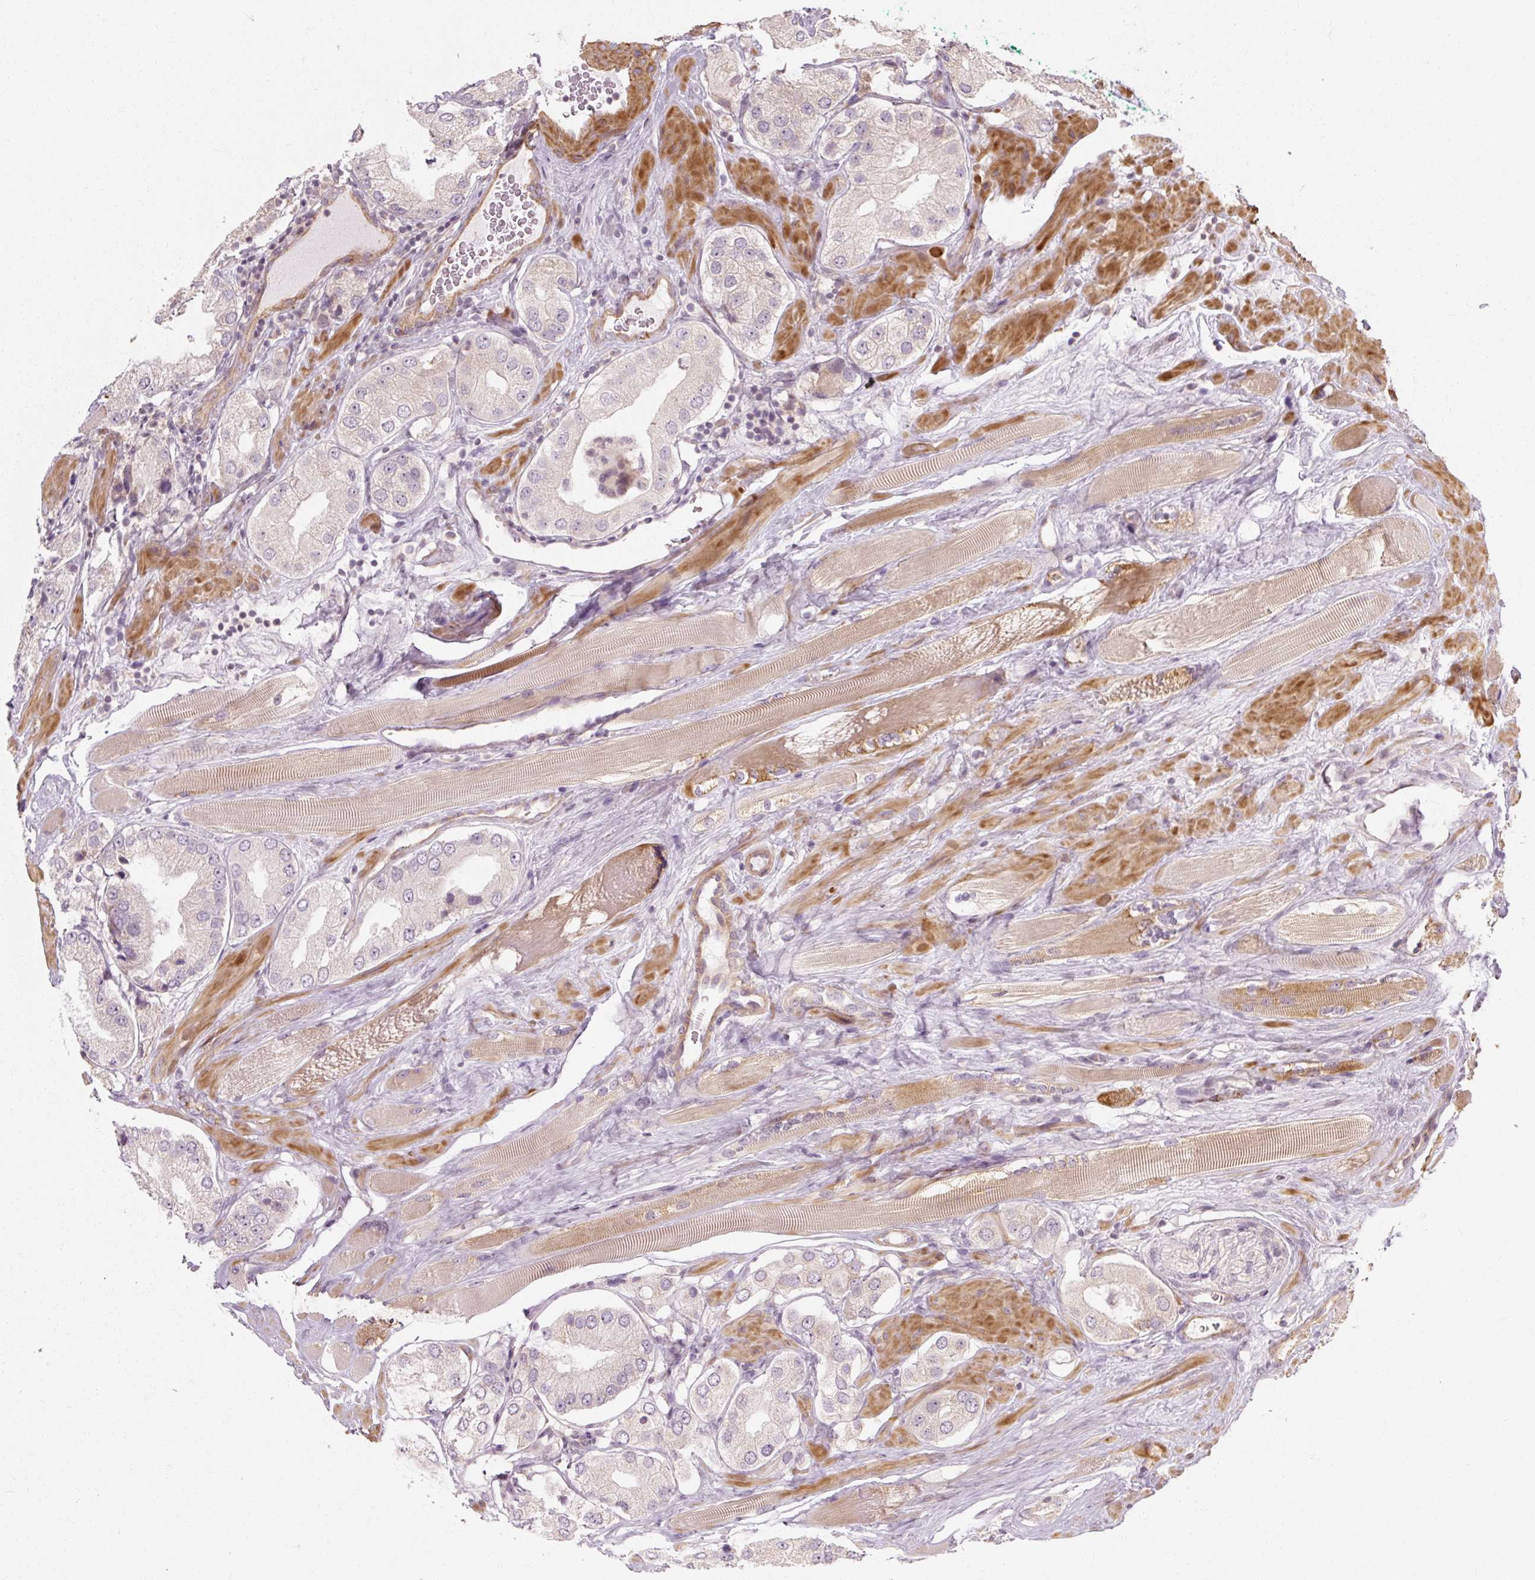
{"staining": {"intensity": "negative", "quantity": "none", "location": "none"}, "tissue": "prostate cancer", "cell_type": "Tumor cells", "image_type": "cancer", "snomed": [{"axis": "morphology", "description": "Adenocarcinoma, Low grade"}, {"axis": "topography", "description": "Prostate"}], "caption": "An image of human adenocarcinoma (low-grade) (prostate) is negative for staining in tumor cells.", "gene": "RB1CC1", "patient": {"sex": "male", "age": 42}}